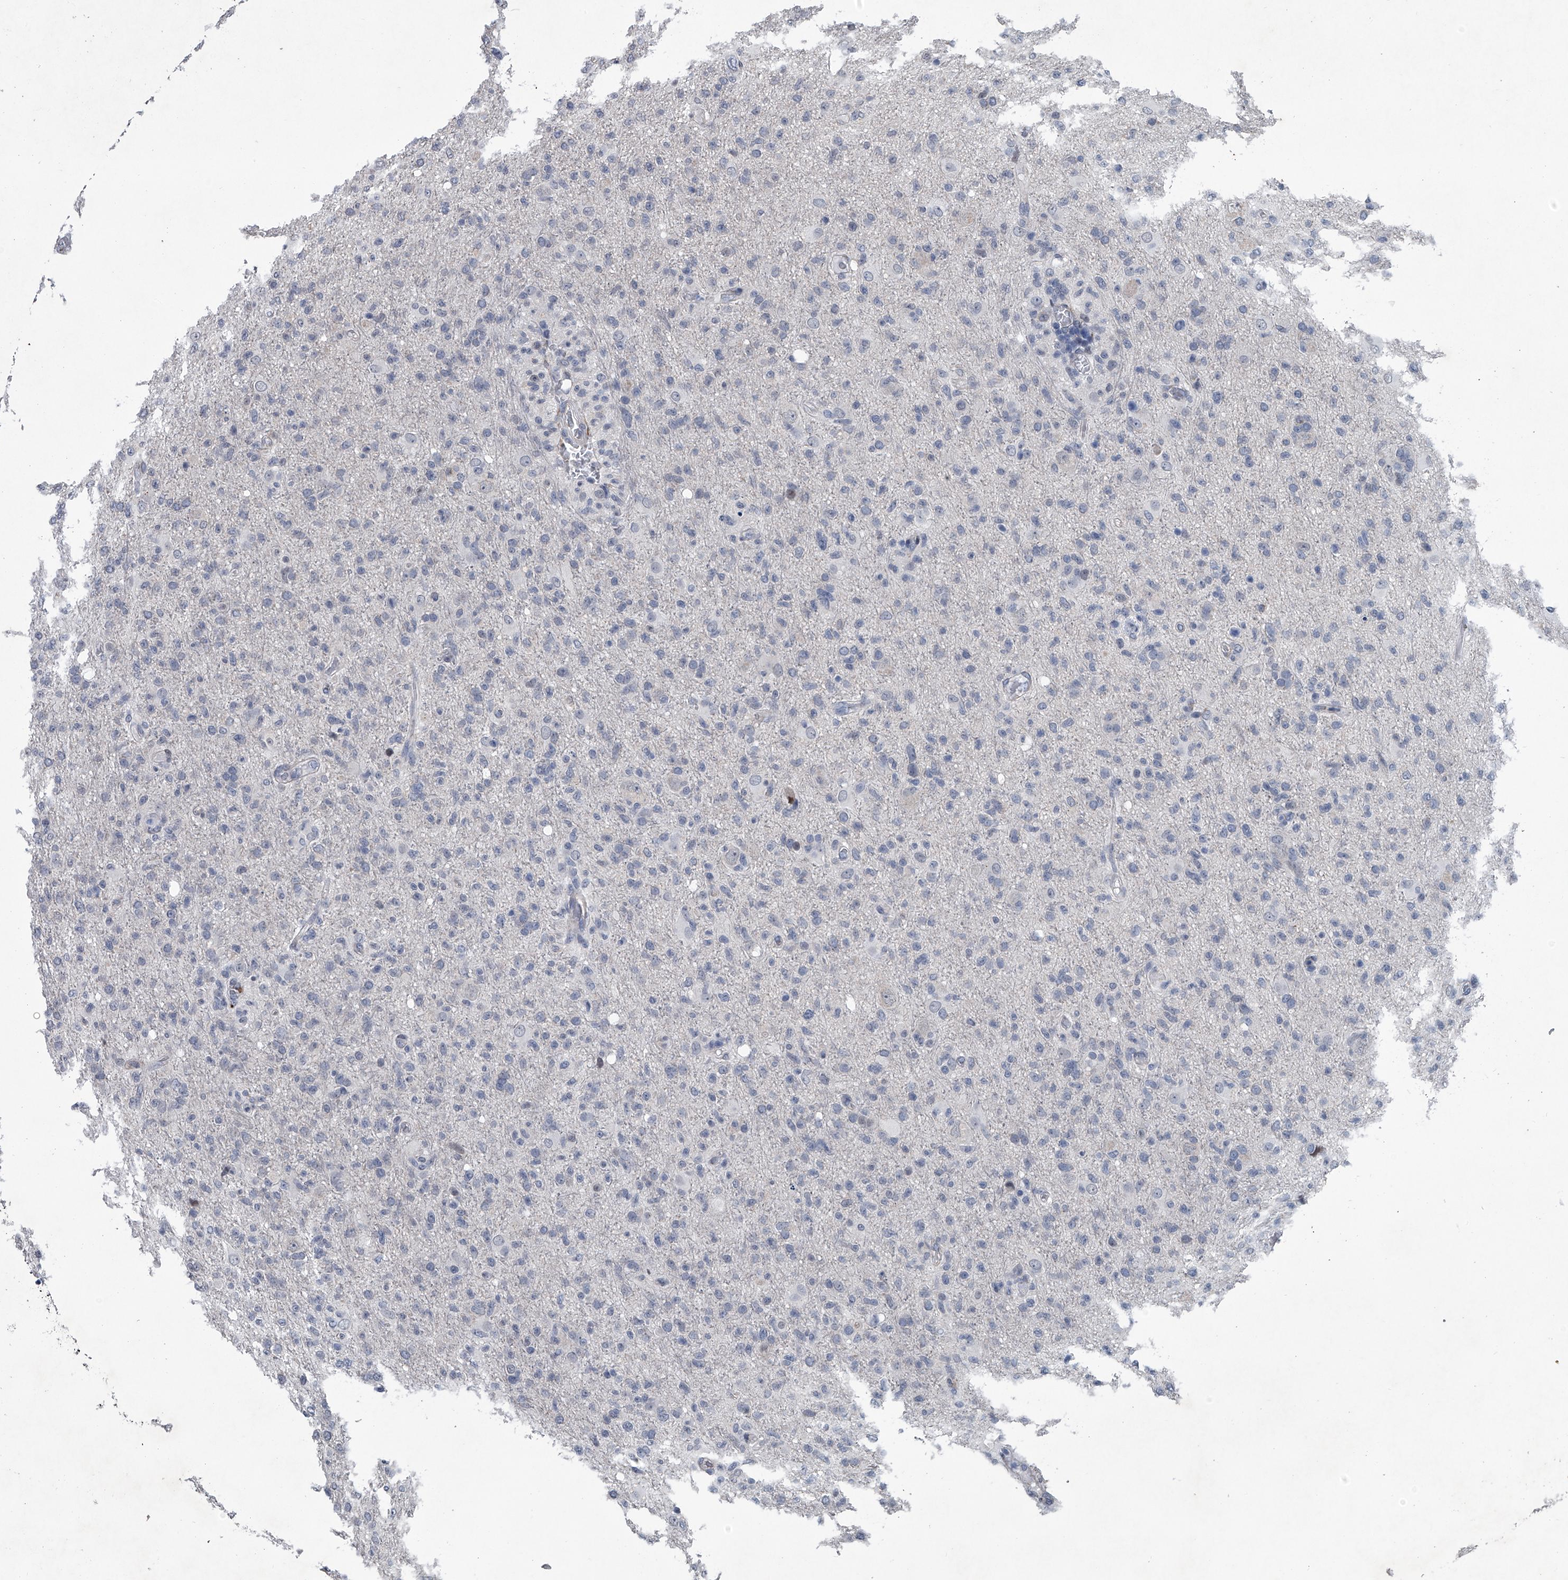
{"staining": {"intensity": "negative", "quantity": "none", "location": "none"}, "tissue": "glioma", "cell_type": "Tumor cells", "image_type": "cancer", "snomed": [{"axis": "morphology", "description": "Glioma, malignant, High grade"}, {"axis": "topography", "description": "Brain"}], "caption": "DAB immunohistochemical staining of malignant glioma (high-grade) displays no significant staining in tumor cells. (DAB (3,3'-diaminobenzidine) immunohistochemistry (IHC) visualized using brightfield microscopy, high magnification).", "gene": "PPP2R5D", "patient": {"sex": "female", "age": 57}}